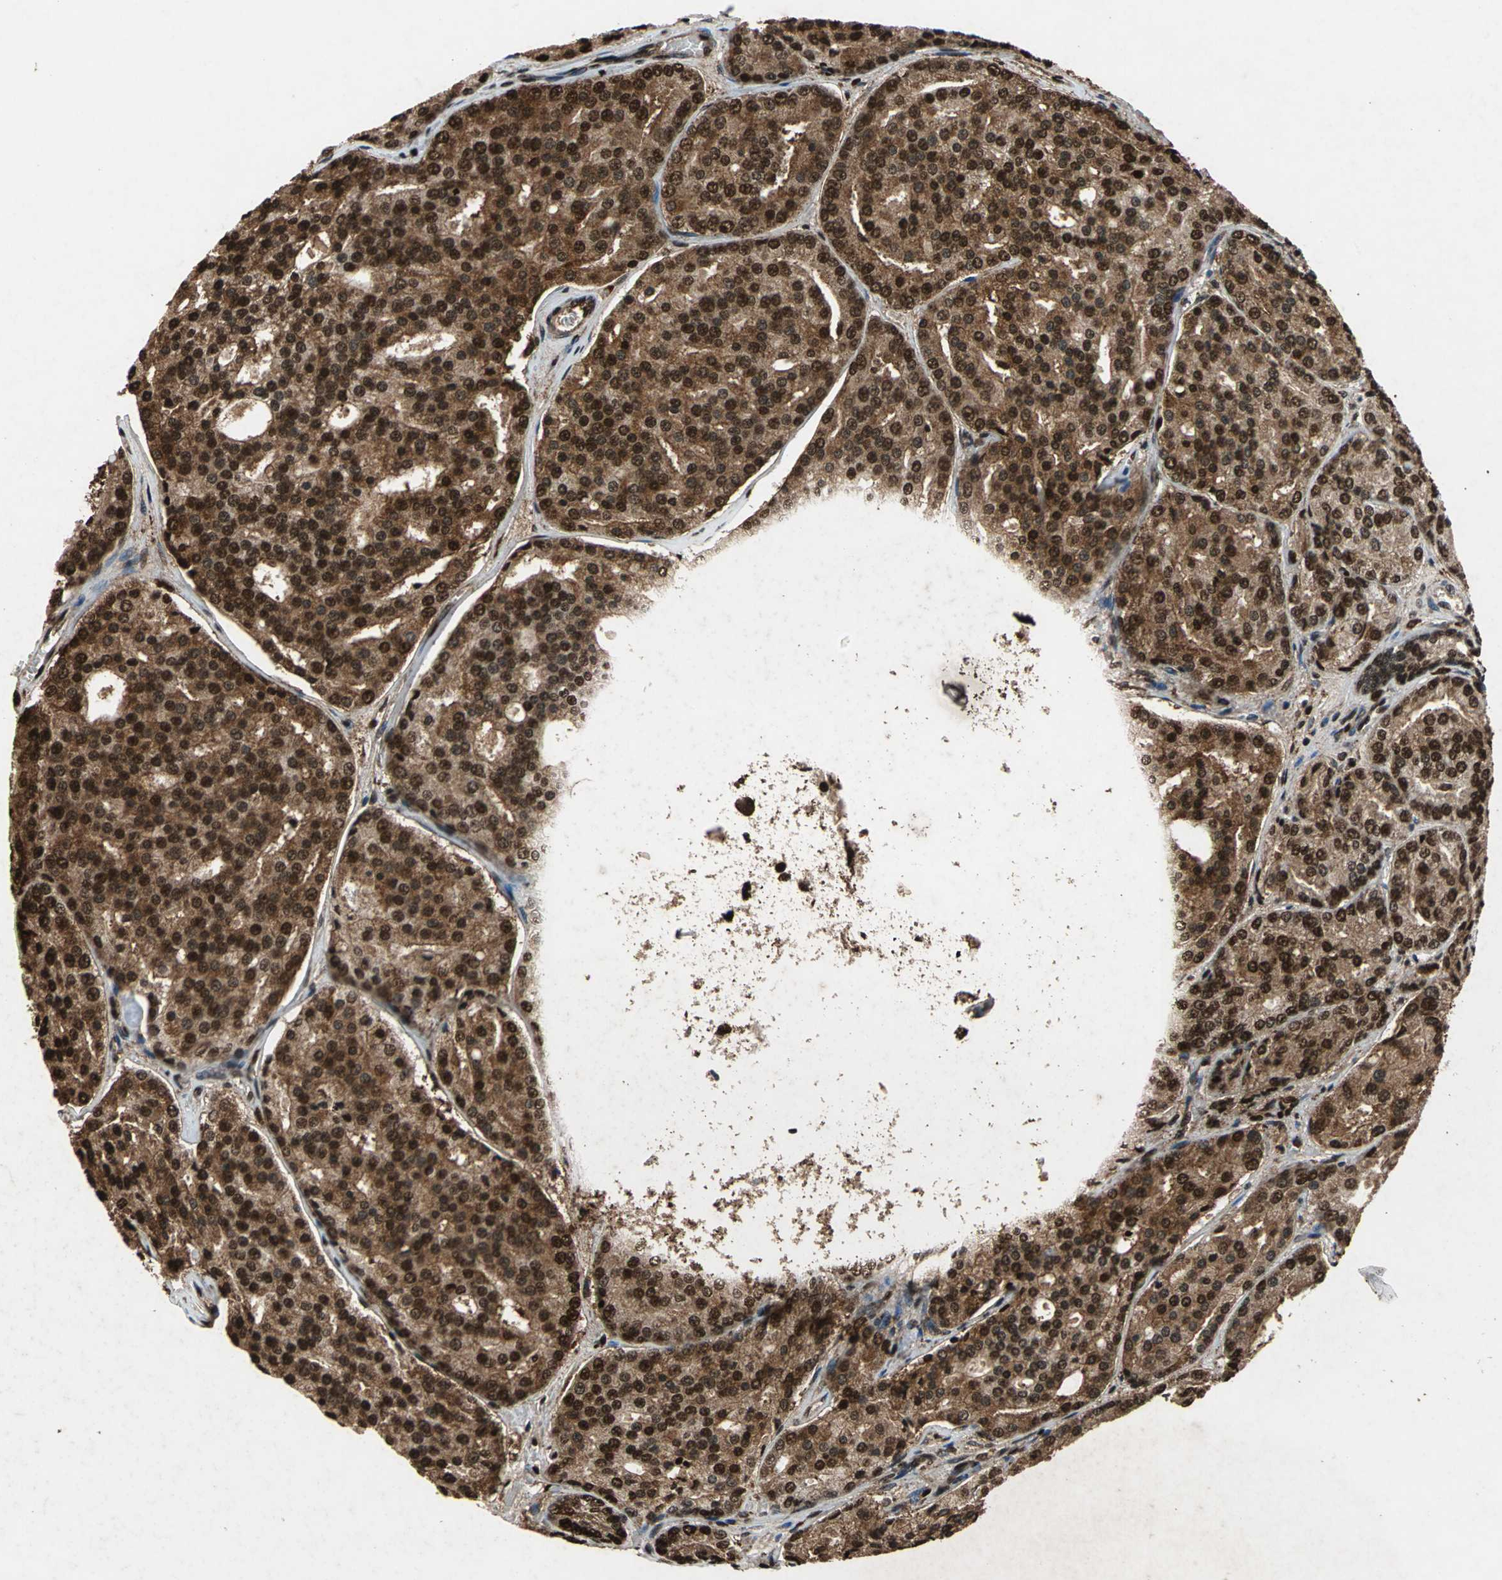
{"staining": {"intensity": "strong", "quantity": ">75%", "location": "cytoplasmic/membranous,nuclear"}, "tissue": "prostate cancer", "cell_type": "Tumor cells", "image_type": "cancer", "snomed": [{"axis": "morphology", "description": "Adenocarcinoma, High grade"}, {"axis": "topography", "description": "Prostate"}], "caption": "IHC micrograph of neoplastic tissue: human adenocarcinoma (high-grade) (prostate) stained using IHC exhibits high levels of strong protein expression localized specifically in the cytoplasmic/membranous and nuclear of tumor cells, appearing as a cytoplasmic/membranous and nuclear brown color.", "gene": "ANP32A", "patient": {"sex": "male", "age": 64}}